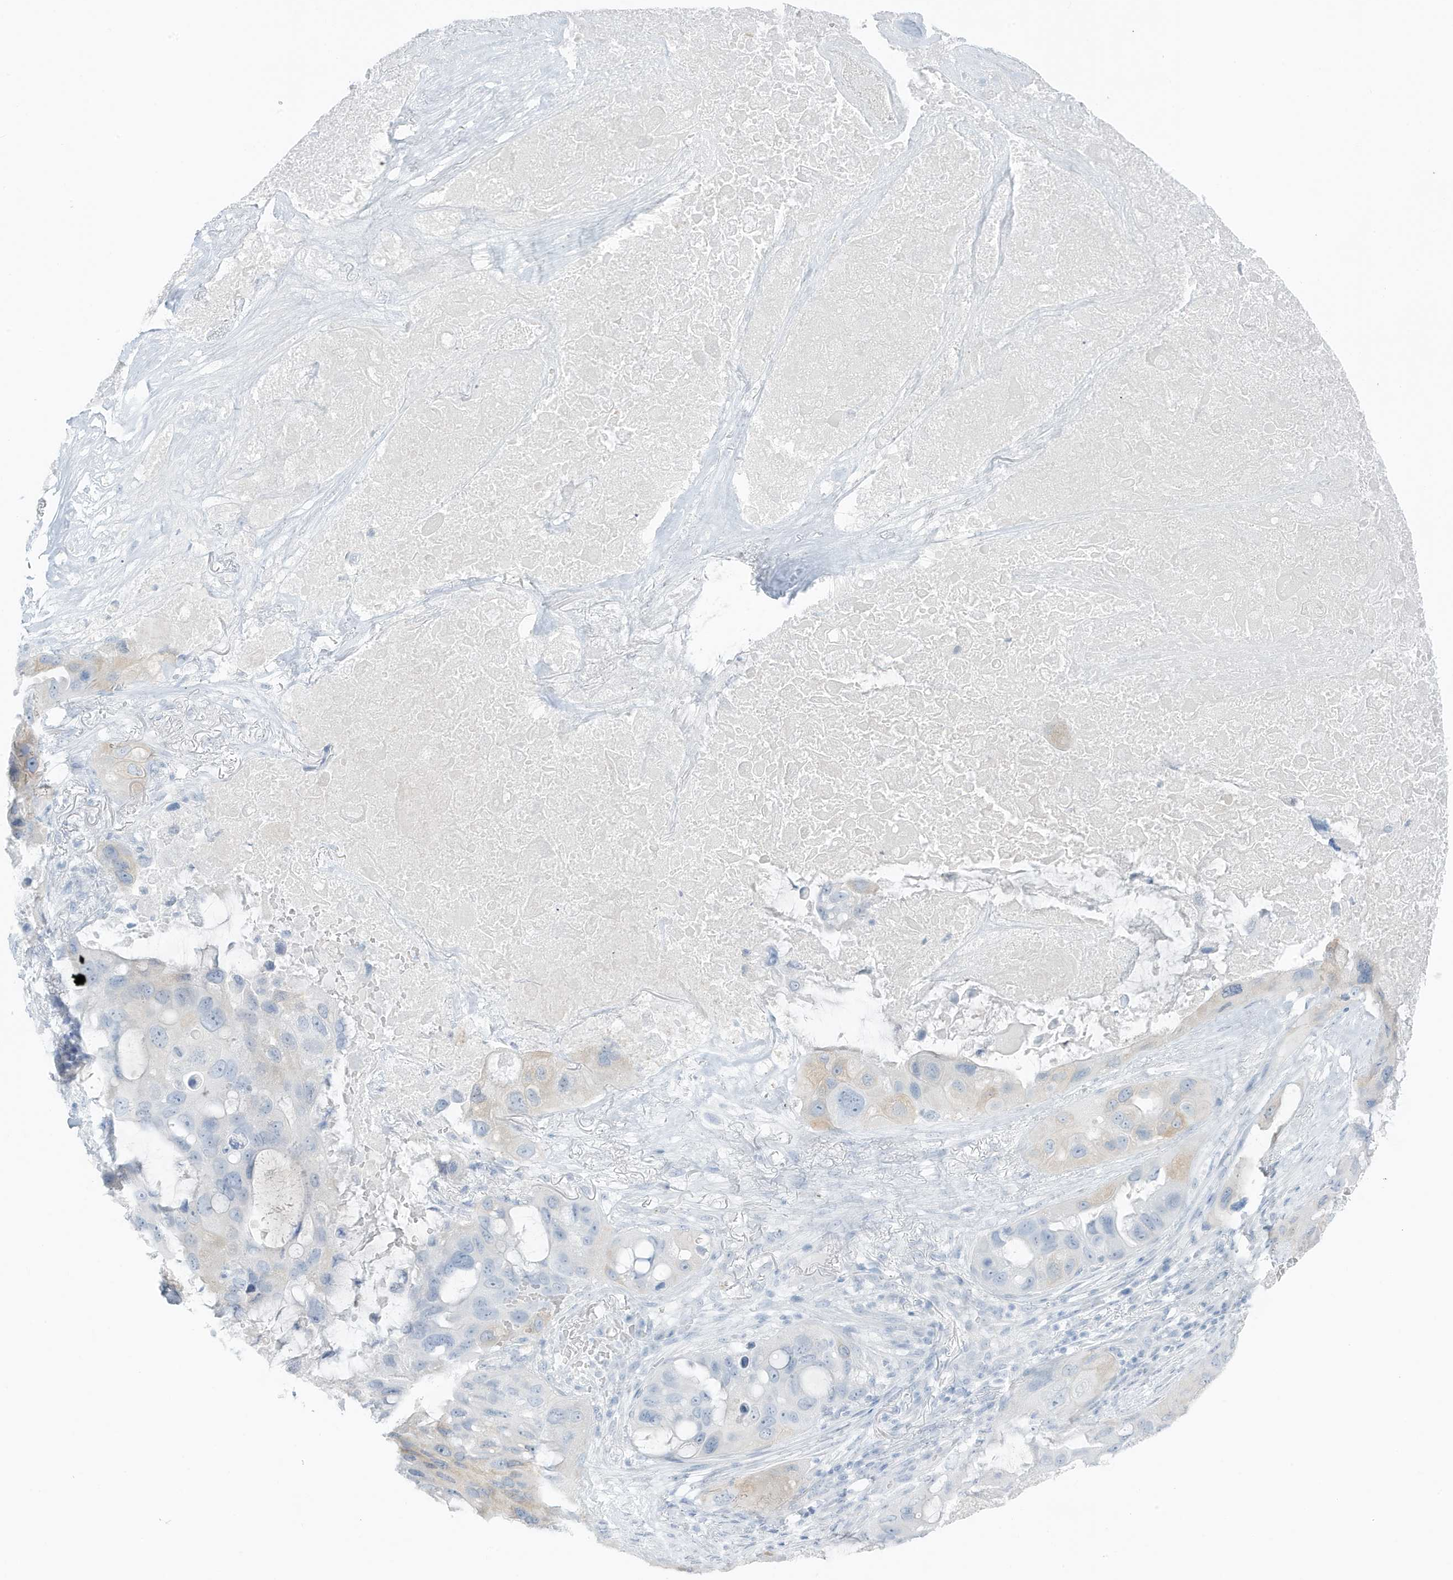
{"staining": {"intensity": "negative", "quantity": "none", "location": "none"}, "tissue": "lung cancer", "cell_type": "Tumor cells", "image_type": "cancer", "snomed": [{"axis": "morphology", "description": "Squamous cell carcinoma, NOS"}, {"axis": "topography", "description": "Lung"}], "caption": "This is an IHC micrograph of human lung cancer. There is no staining in tumor cells.", "gene": "ZFP64", "patient": {"sex": "female", "age": 73}}